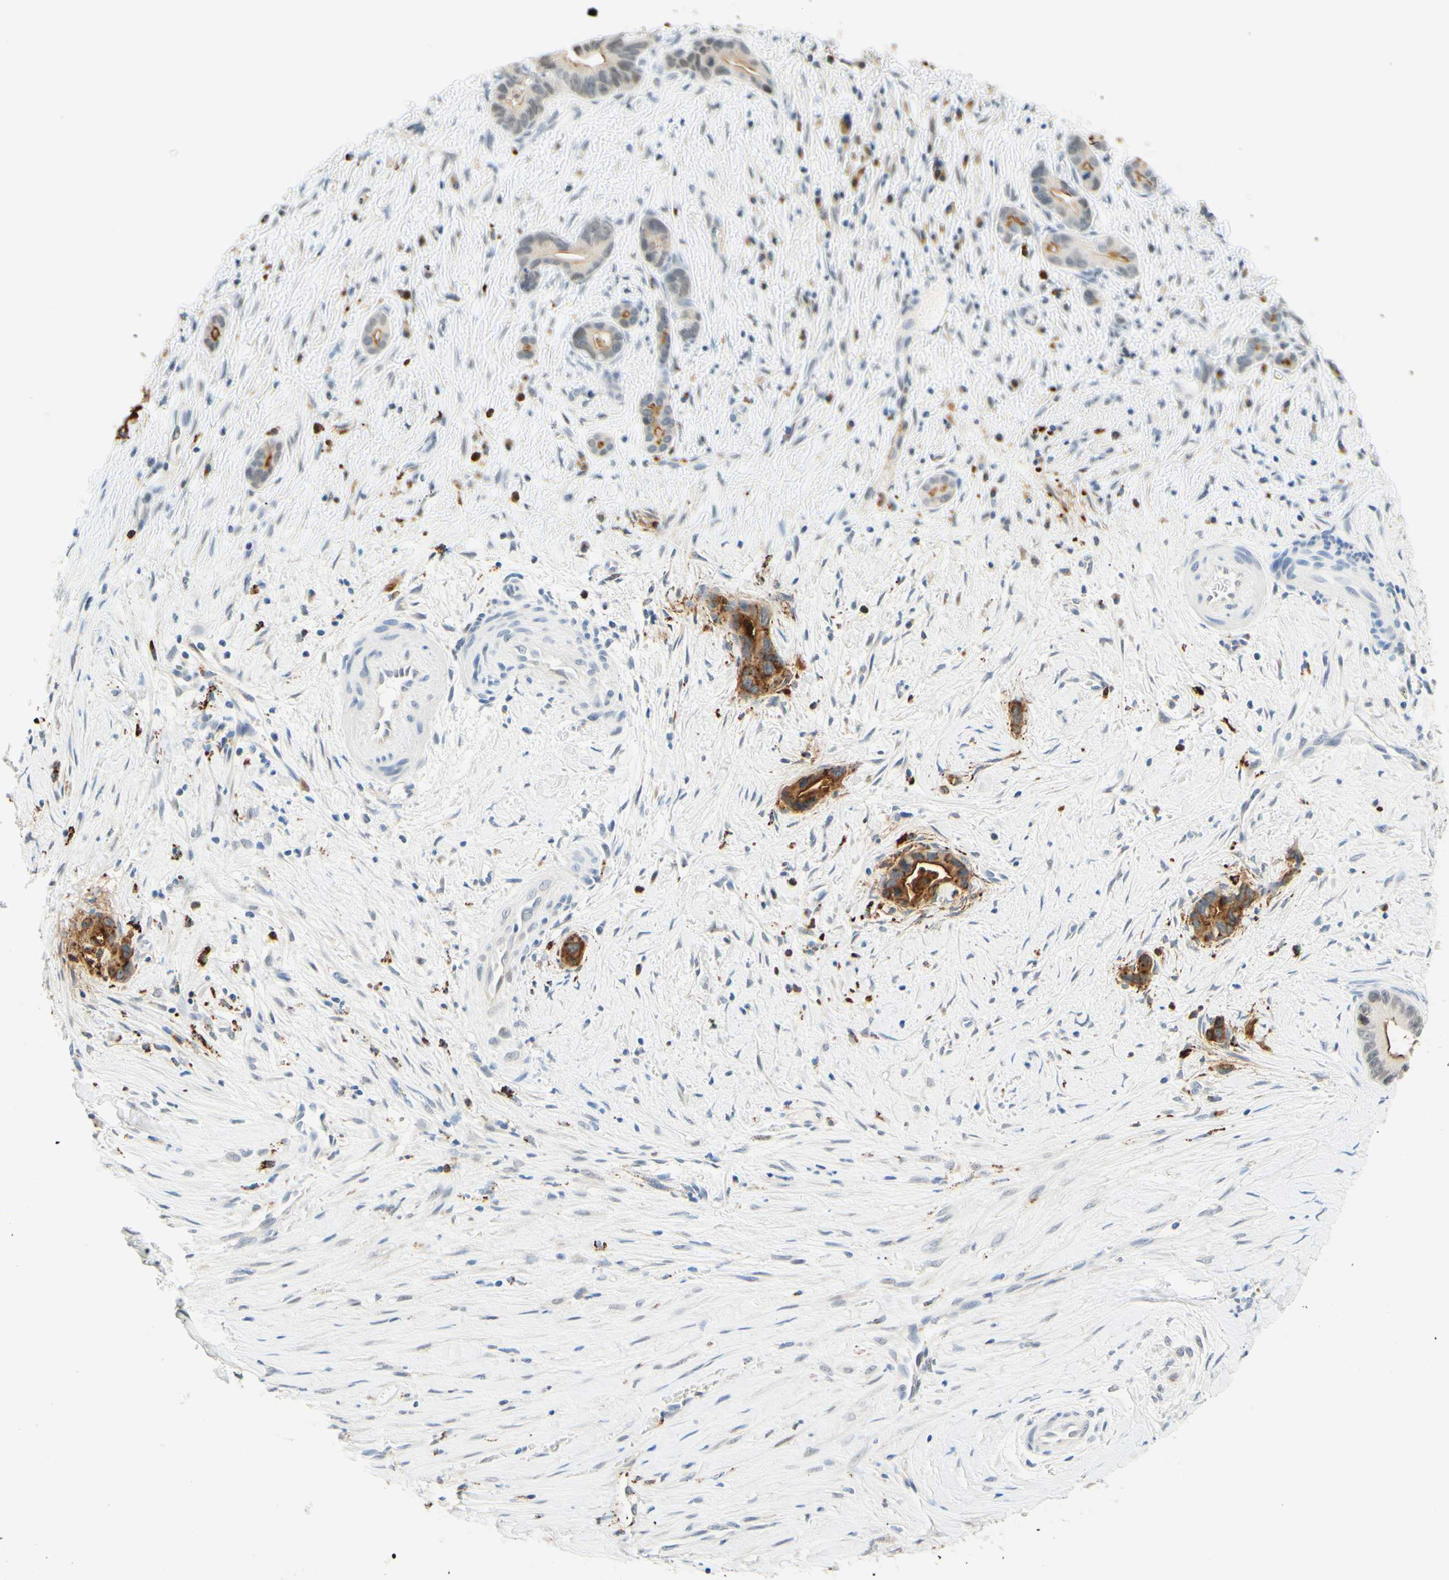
{"staining": {"intensity": "weak", "quantity": "<25%", "location": "cytoplasmic/membranous"}, "tissue": "liver cancer", "cell_type": "Tumor cells", "image_type": "cancer", "snomed": [{"axis": "morphology", "description": "Cholangiocarcinoma"}, {"axis": "topography", "description": "Liver"}], "caption": "This is an IHC photomicrograph of human liver cancer. There is no staining in tumor cells.", "gene": "TREM2", "patient": {"sex": "female", "age": 55}}